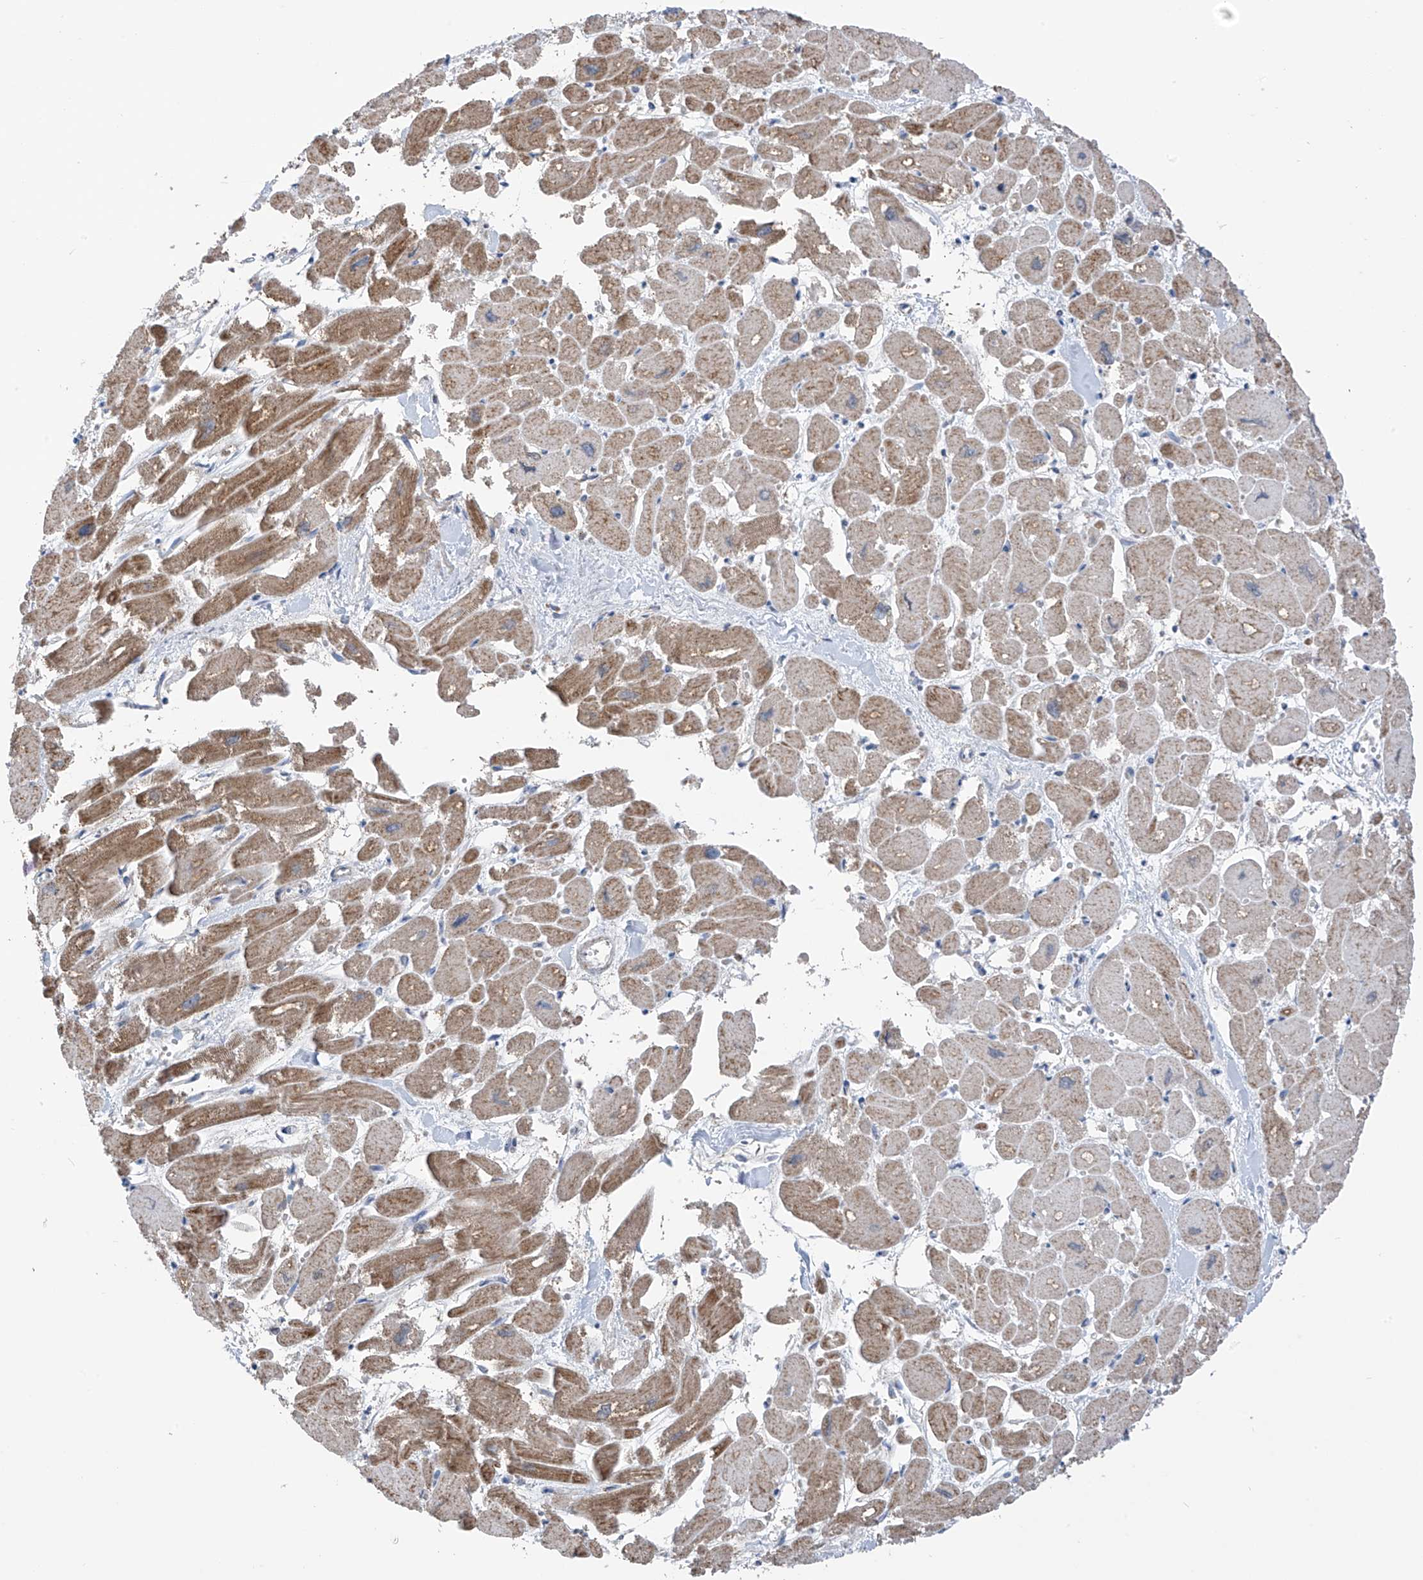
{"staining": {"intensity": "moderate", "quantity": ">75%", "location": "cytoplasmic/membranous"}, "tissue": "heart muscle", "cell_type": "Cardiomyocytes", "image_type": "normal", "snomed": [{"axis": "morphology", "description": "Normal tissue, NOS"}, {"axis": "topography", "description": "Heart"}], "caption": "A high-resolution micrograph shows immunohistochemistry staining of benign heart muscle, which demonstrates moderate cytoplasmic/membranous positivity in about >75% of cardiomyocytes.", "gene": "SYN3", "patient": {"sex": "male", "age": 54}}